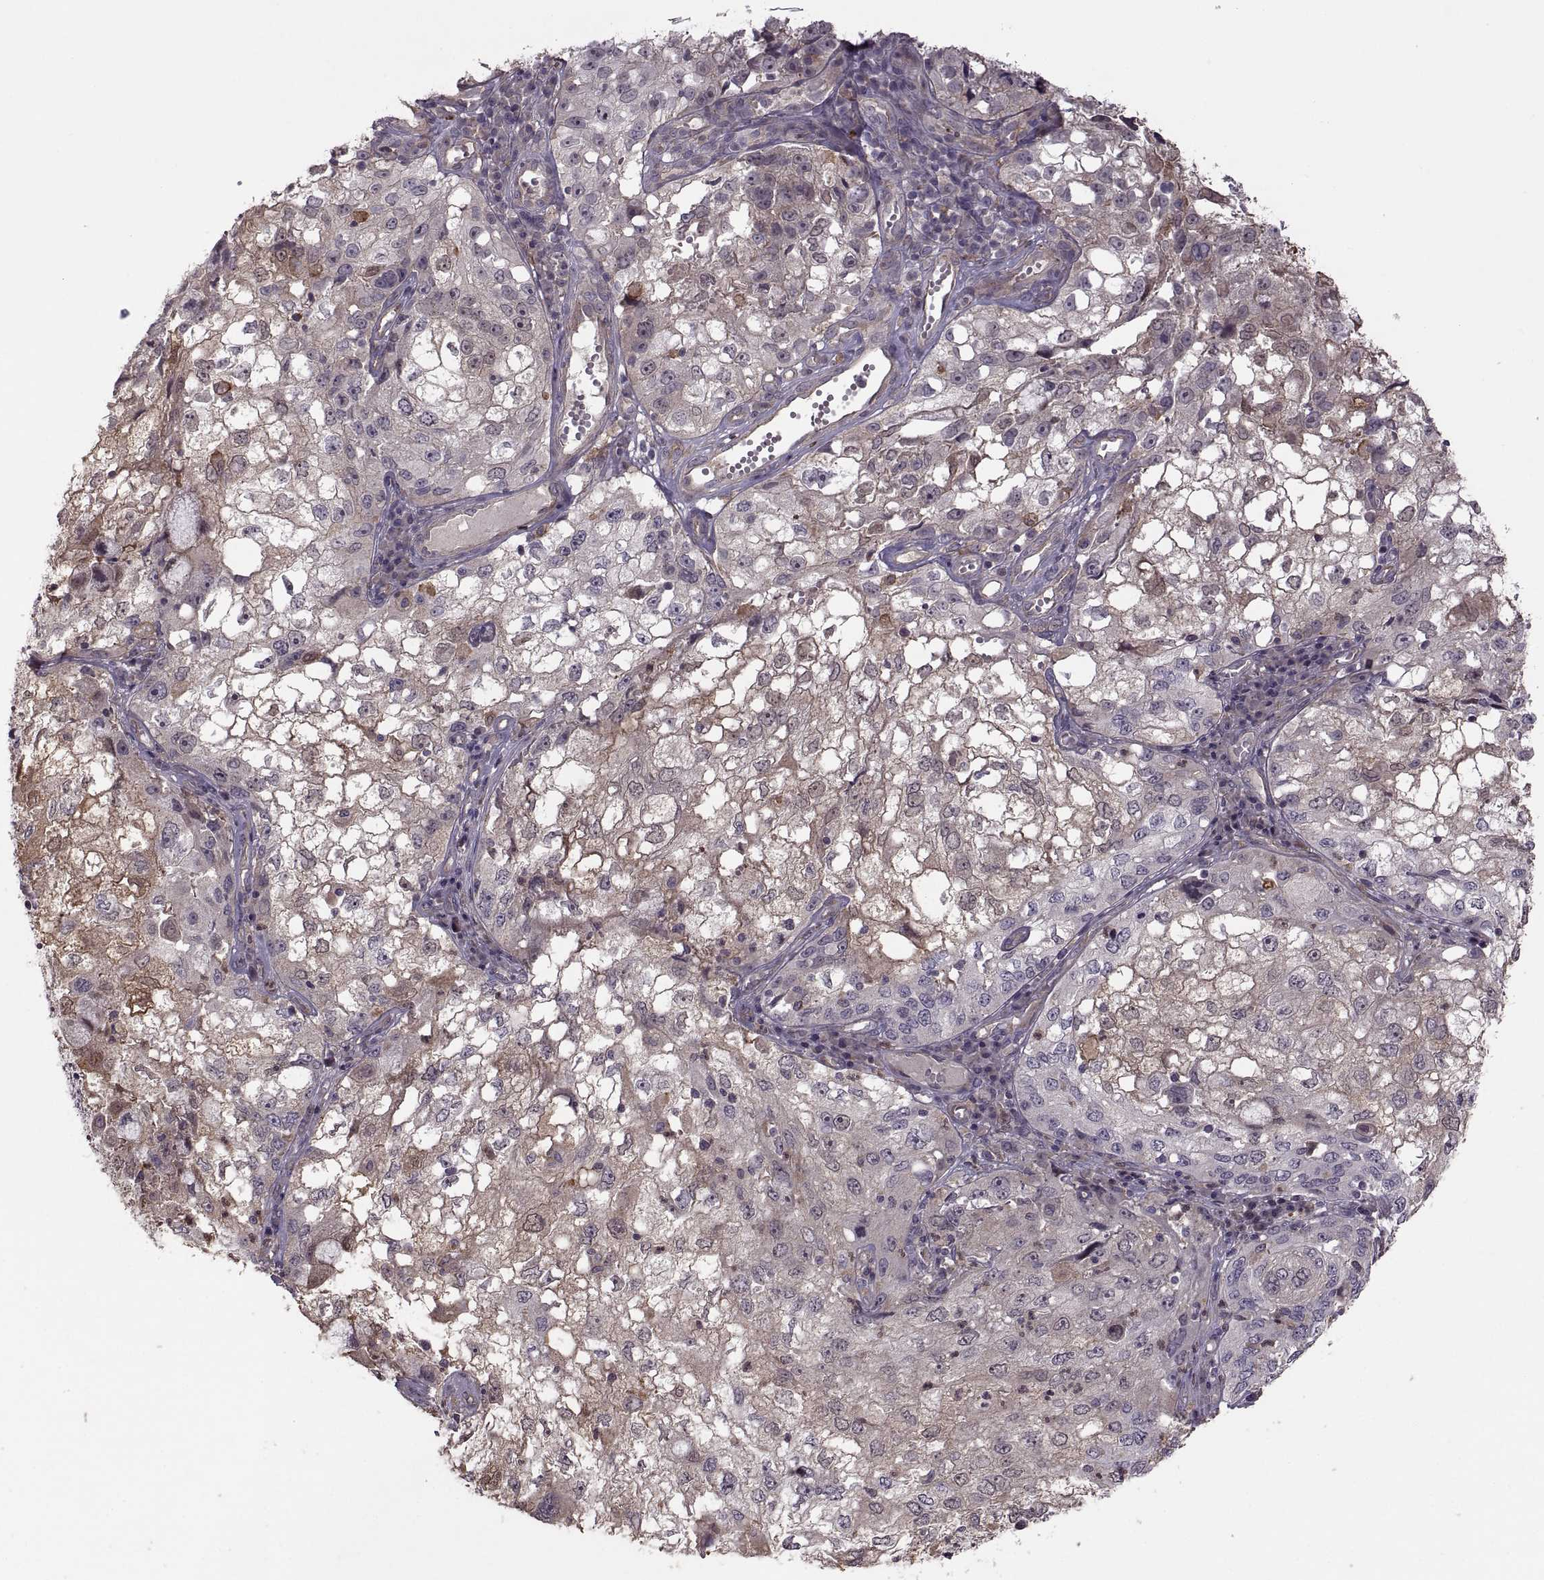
{"staining": {"intensity": "negative", "quantity": "none", "location": "none"}, "tissue": "cervical cancer", "cell_type": "Tumor cells", "image_type": "cancer", "snomed": [{"axis": "morphology", "description": "Squamous cell carcinoma, NOS"}, {"axis": "topography", "description": "Cervix"}], "caption": "An immunohistochemistry image of cervical squamous cell carcinoma is shown. There is no staining in tumor cells of cervical squamous cell carcinoma. (Stains: DAB (3,3'-diaminobenzidine) IHC with hematoxylin counter stain, Microscopy: brightfield microscopy at high magnification).", "gene": "PIERCE1", "patient": {"sex": "female", "age": 36}}